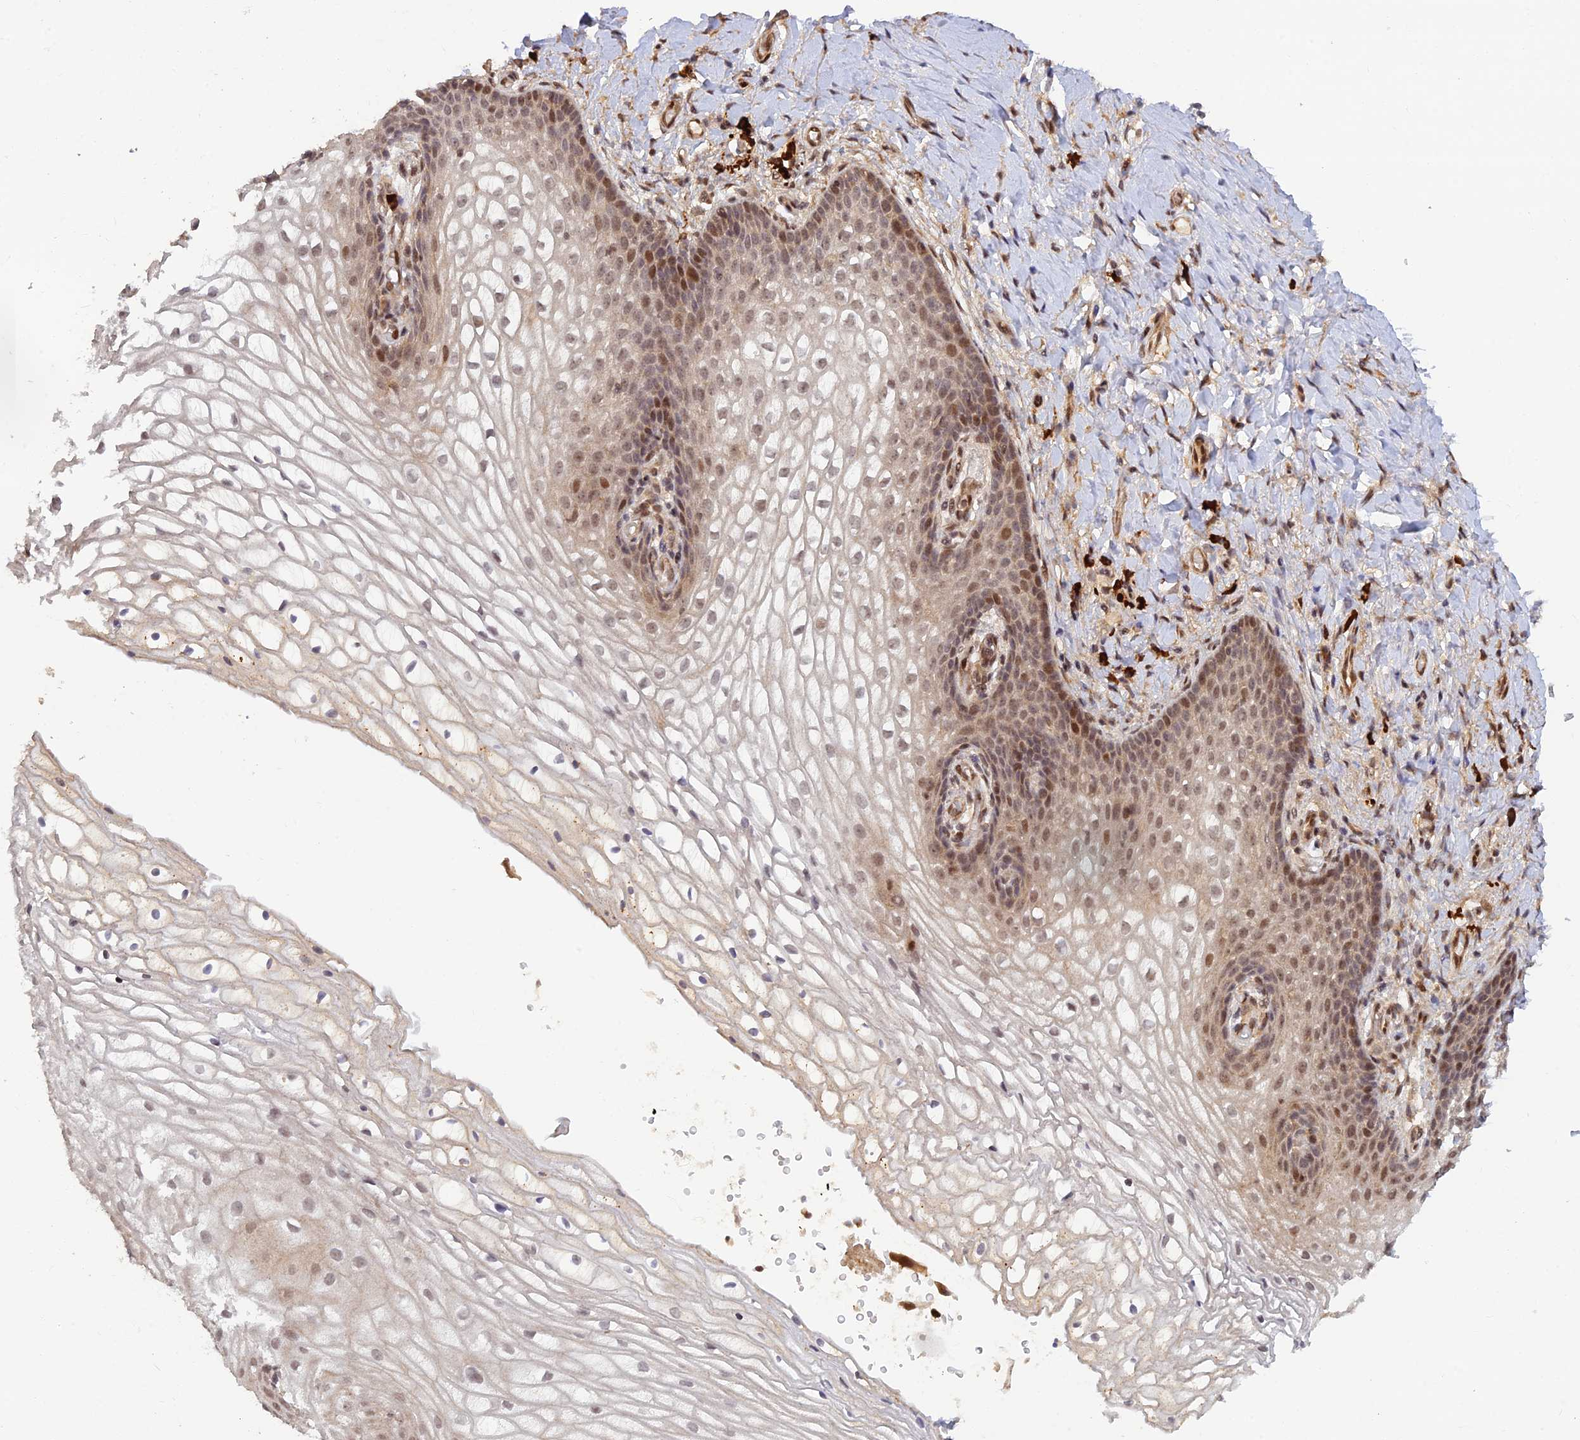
{"staining": {"intensity": "moderate", "quantity": "<25%", "location": "nuclear"}, "tissue": "vagina", "cell_type": "Squamous epithelial cells", "image_type": "normal", "snomed": [{"axis": "morphology", "description": "Normal tissue, NOS"}, {"axis": "topography", "description": "Vagina"}], "caption": "An image of human vagina stained for a protein exhibits moderate nuclear brown staining in squamous epithelial cells. The protein is stained brown, and the nuclei are stained in blue (DAB (3,3'-diaminobenzidine) IHC with brightfield microscopy, high magnification).", "gene": "ZNF565", "patient": {"sex": "female", "age": 60}}